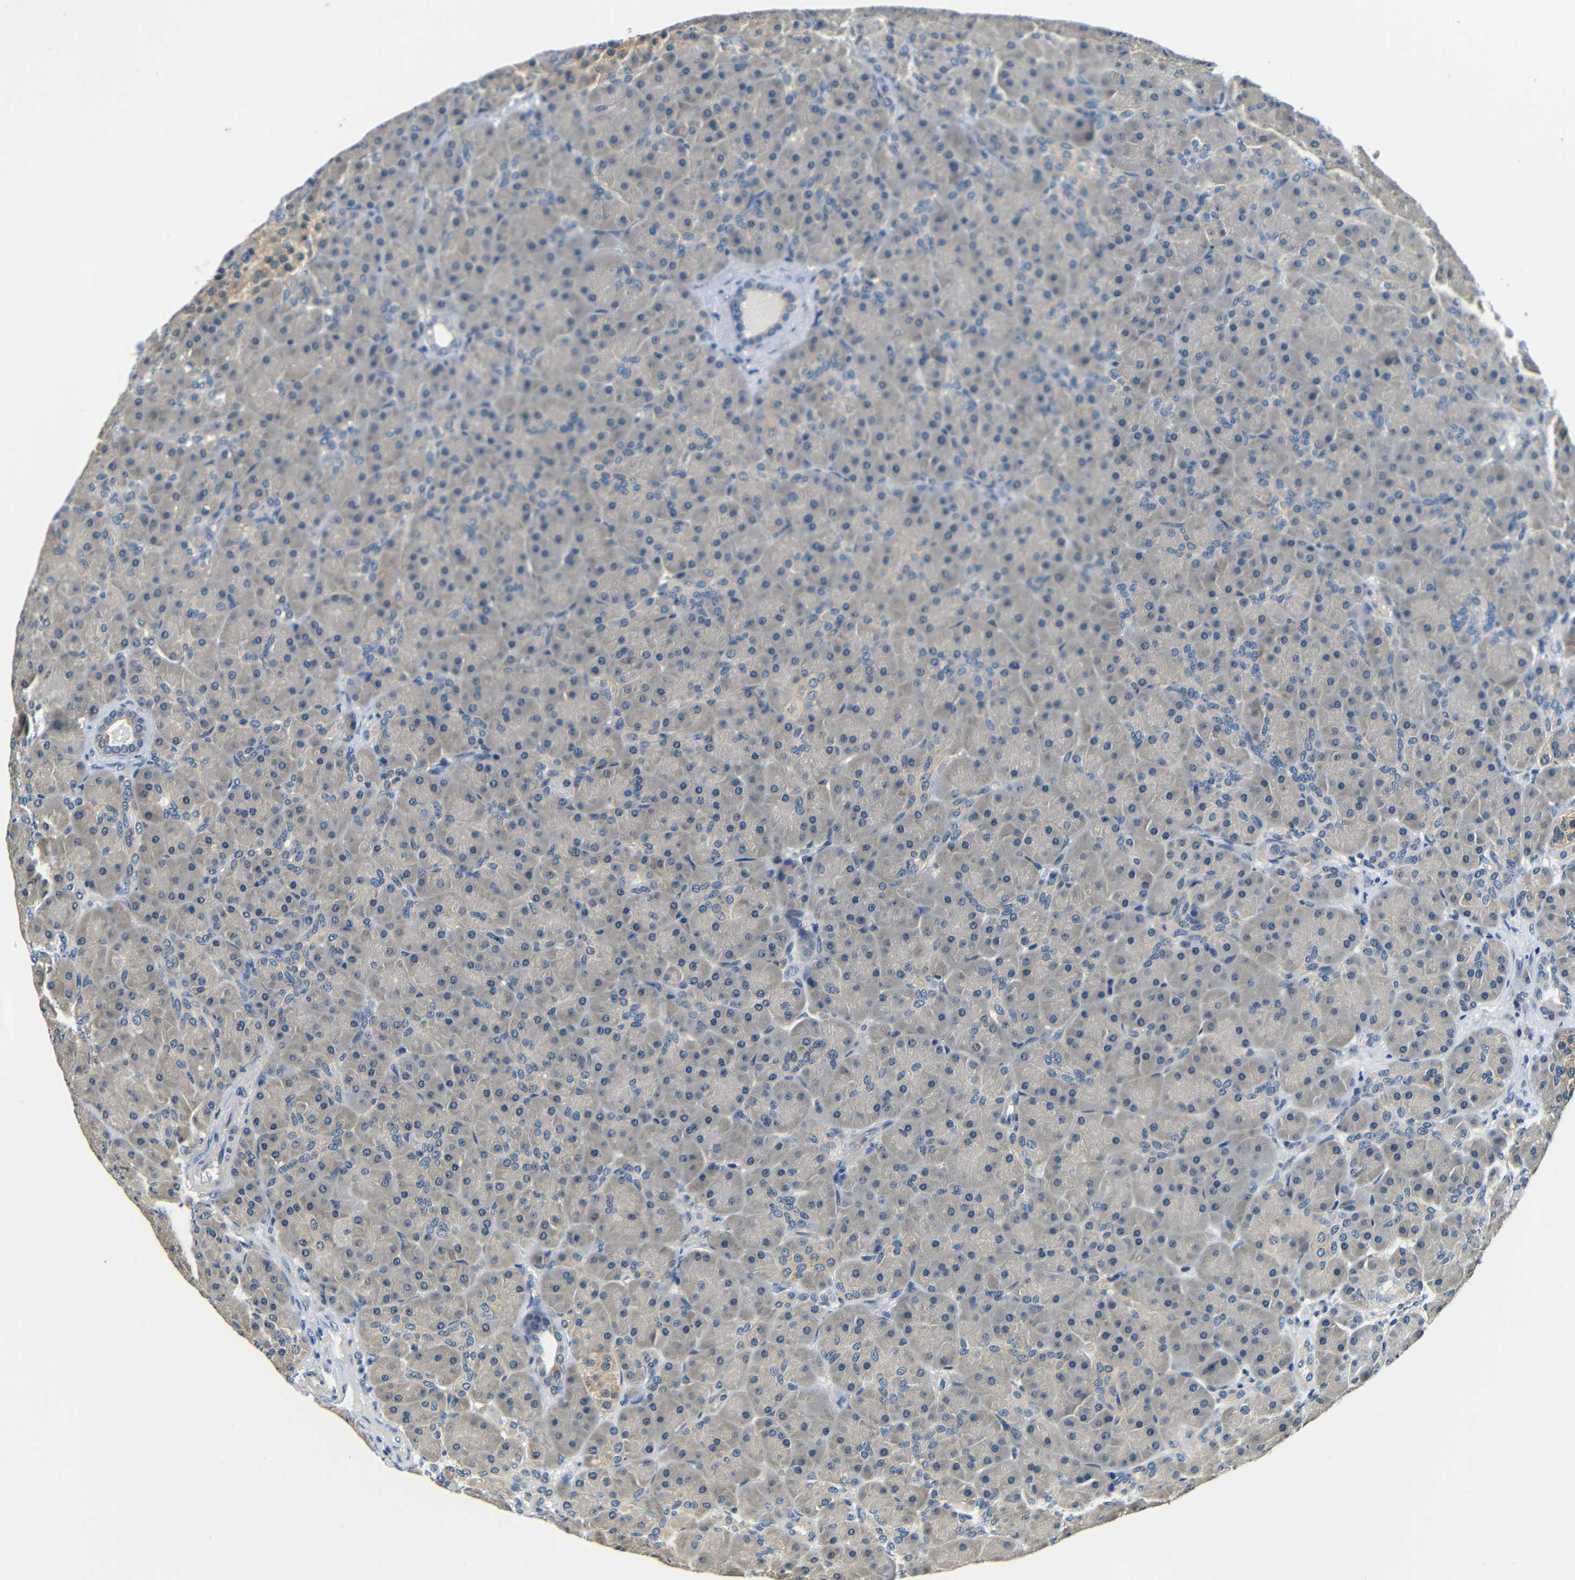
{"staining": {"intensity": "negative", "quantity": "none", "location": "none"}, "tissue": "pancreas", "cell_type": "Exocrine glandular cells", "image_type": "normal", "snomed": [{"axis": "morphology", "description": "Normal tissue, NOS"}, {"axis": "topography", "description": "Pancreas"}], "caption": "A photomicrograph of pancreas stained for a protein exhibits no brown staining in exocrine glandular cells.", "gene": "ADAP1", "patient": {"sex": "male", "age": 66}}